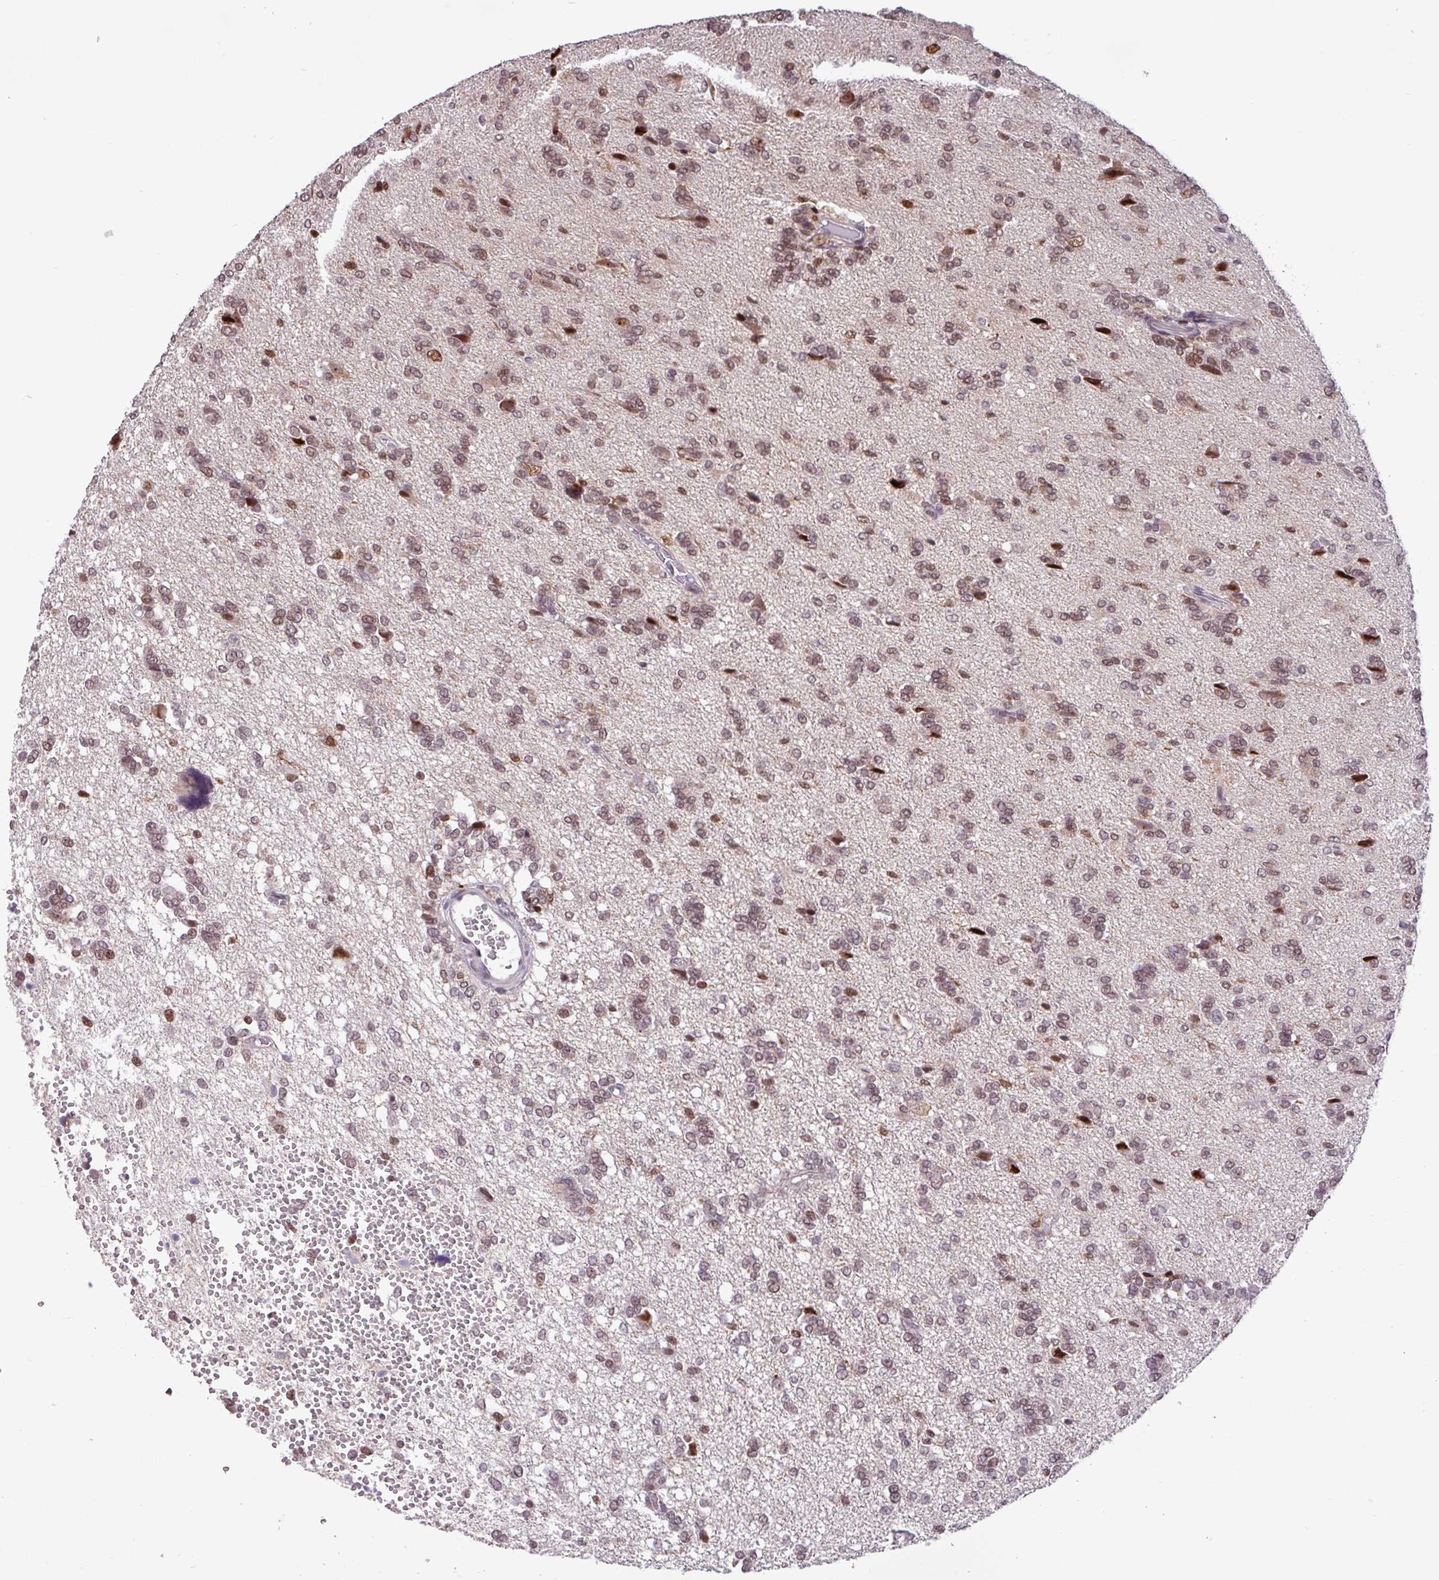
{"staining": {"intensity": "moderate", "quantity": ">75%", "location": "nuclear"}, "tissue": "glioma", "cell_type": "Tumor cells", "image_type": "cancer", "snomed": [{"axis": "morphology", "description": "Glioma, malignant, High grade"}, {"axis": "topography", "description": "Brain"}], "caption": "Malignant high-grade glioma was stained to show a protein in brown. There is medium levels of moderate nuclear expression in approximately >75% of tumor cells.", "gene": "BRD3", "patient": {"sex": "female", "age": 59}}